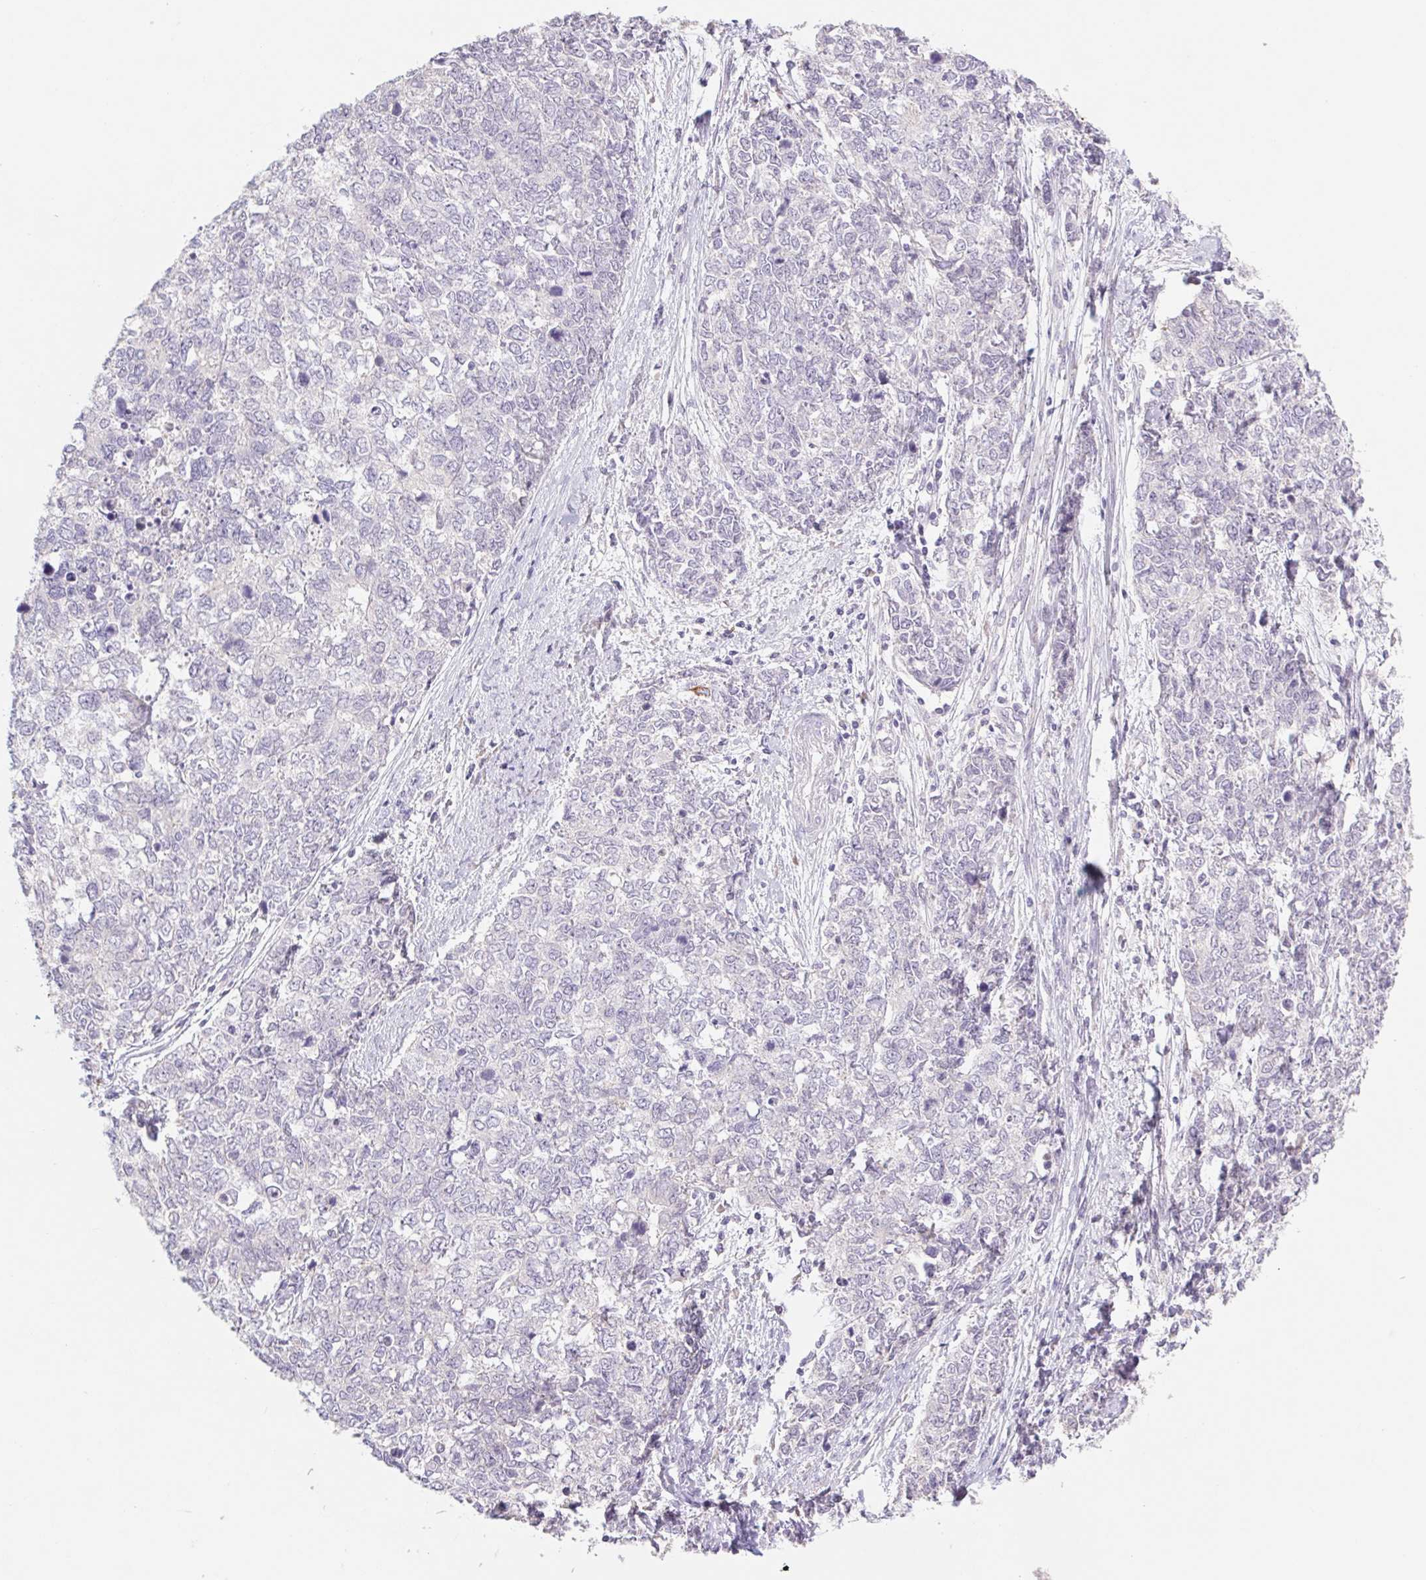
{"staining": {"intensity": "negative", "quantity": "none", "location": "none"}, "tissue": "cervical cancer", "cell_type": "Tumor cells", "image_type": "cancer", "snomed": [{"axis": "morphology", "description": "Adenocarcinoma, NOS"}, {"axis": "topography", "description": "Cervix"}], "caption": "The histopathology image reveals no staining of tumor cells in adenocarcinoma (cervical). (Brightfield microscopy of DAB immunohistochemistry (IHC) at high magnification).", "gene": "PNMA8B", "patient": {"sex": "female", "age": 63}}